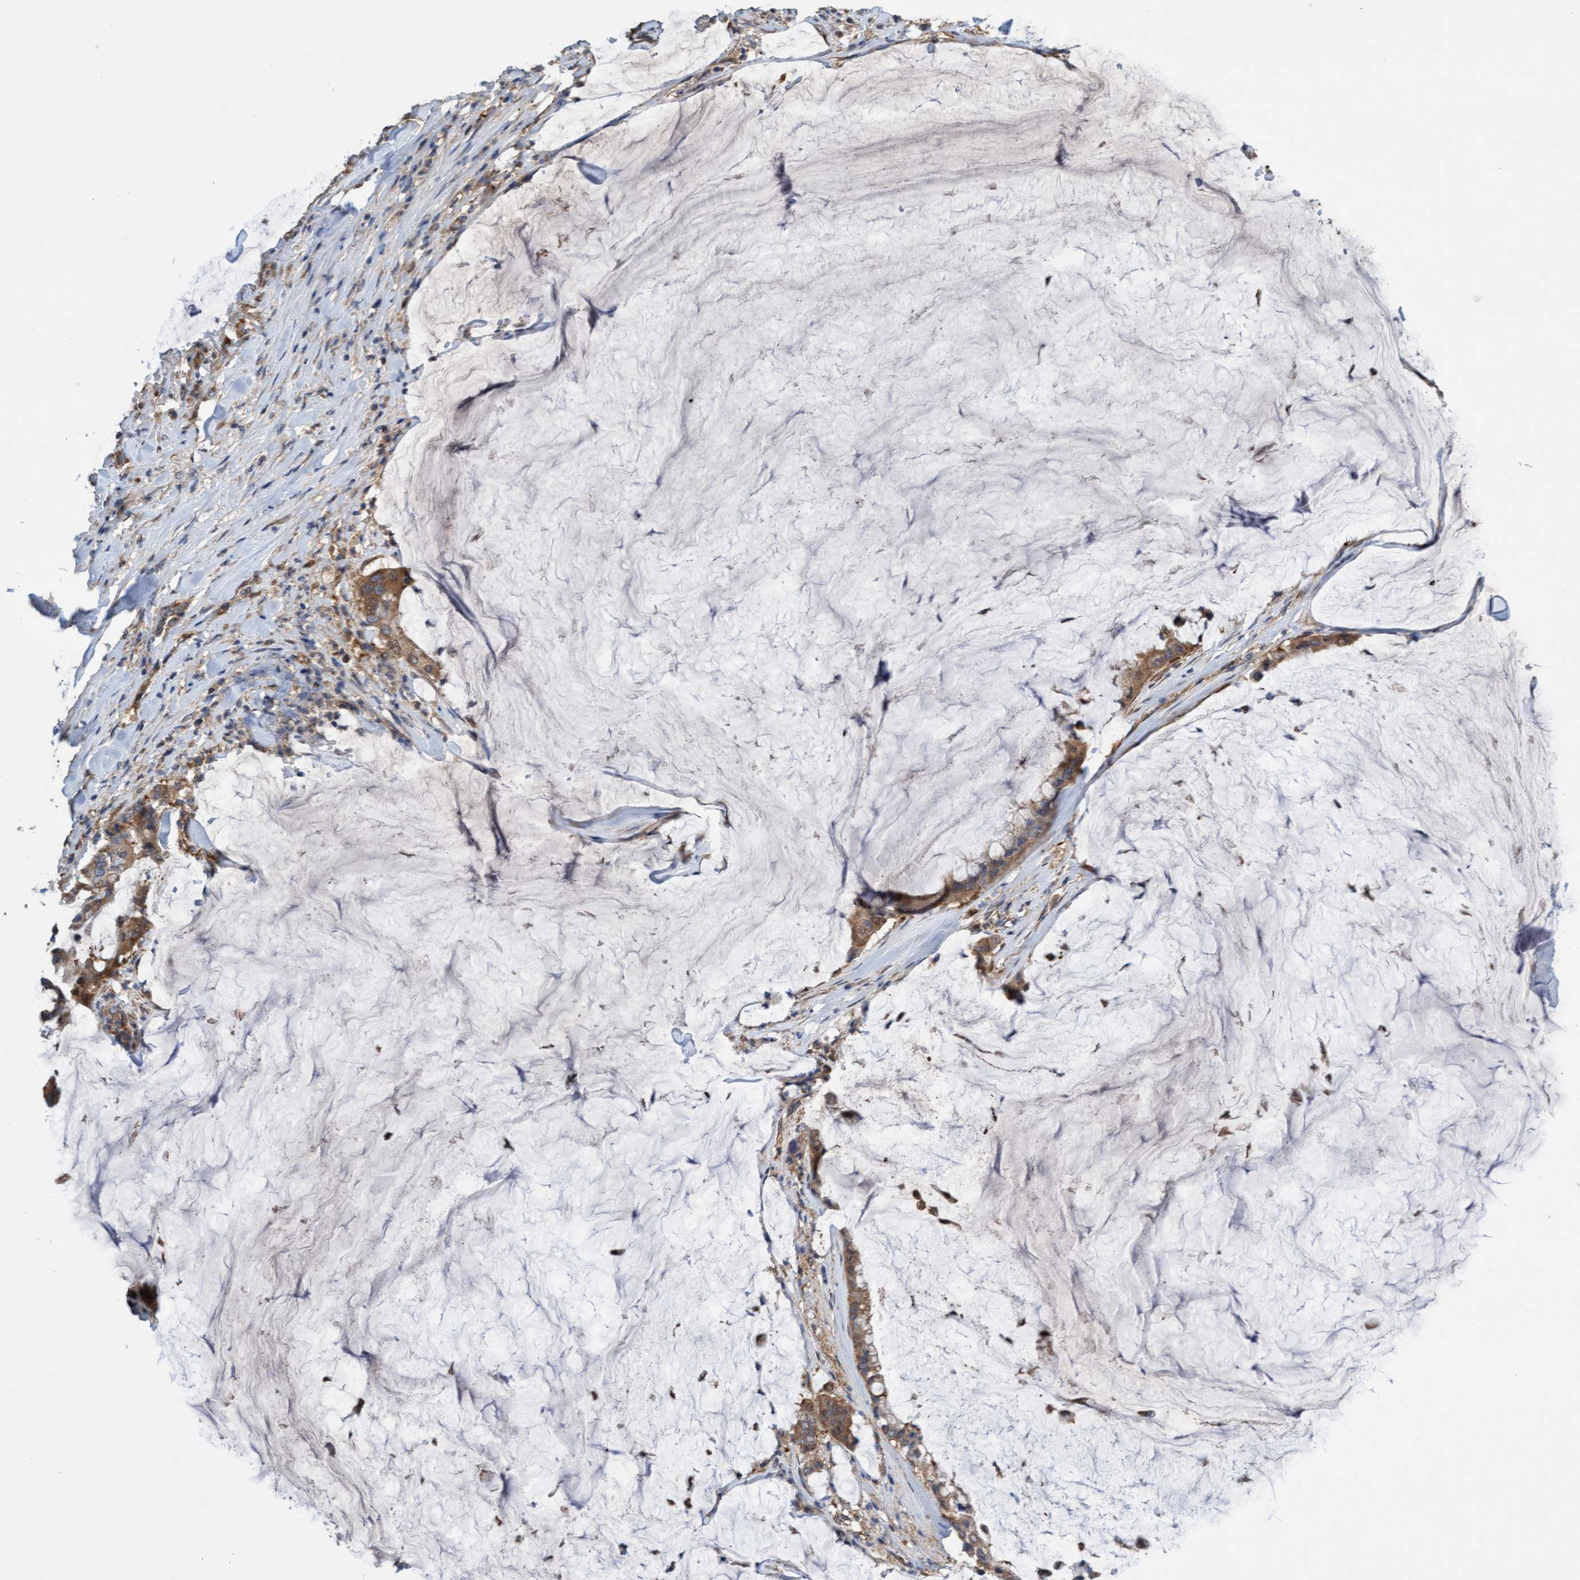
{"staining": {"intensity": "moderate", "quantity": ">75%", "location": "cytoplasmic/membranous"}, "tissue": "pancreatic cancer", "cell_type": "Tumor cells", "image_type": "cancer", "snomed": [{"axis": "morphology", "description": "Adenocarcinoma, NOS"}, {"axis": "topography", "description": "Pancreas"}], "caption": "Tumor cells reveal moderate cytoplasmic/membranous expression in about >75% of cells in pancreatic cancer (adenocarcinoma).", "gene": "ITFG1", "patient": {"sex": "male", "age": 41}}